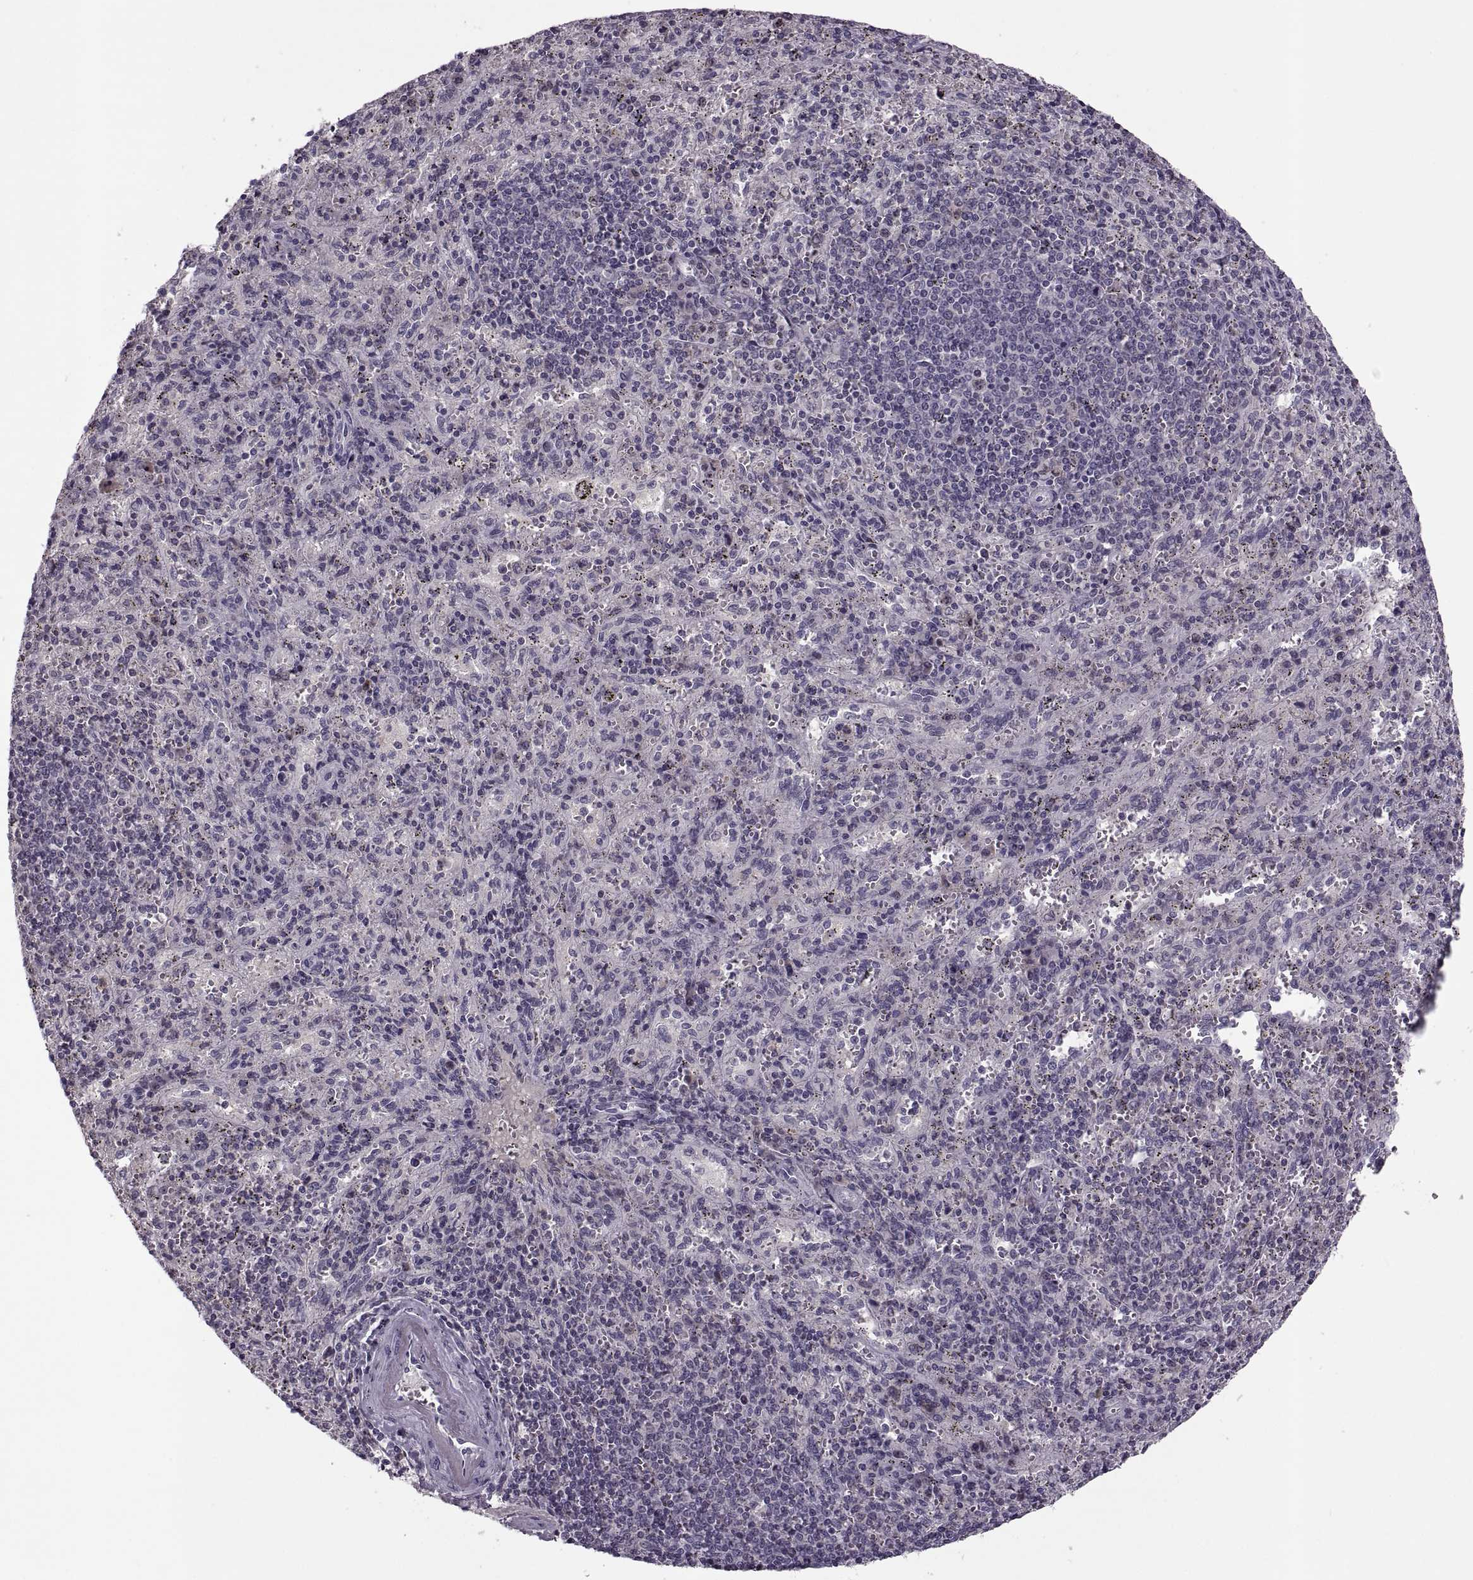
{"staining": {"intensity": "negative", "quantity": "none", "location": "none"}, "tissue": "spleen", "cell_type": "Cells in red pulp", "image_type": "normal", "snomed": [{"axis": "morphology", "description": "Normal tissue, NOS"}, {"axis": "topography", "description": "Spleen"}], "caption": "Cells in red pulp show no significant expression in benign spleen.", "gene": "CACNA1F", "patient": {"sex": "male", "age": 57}}